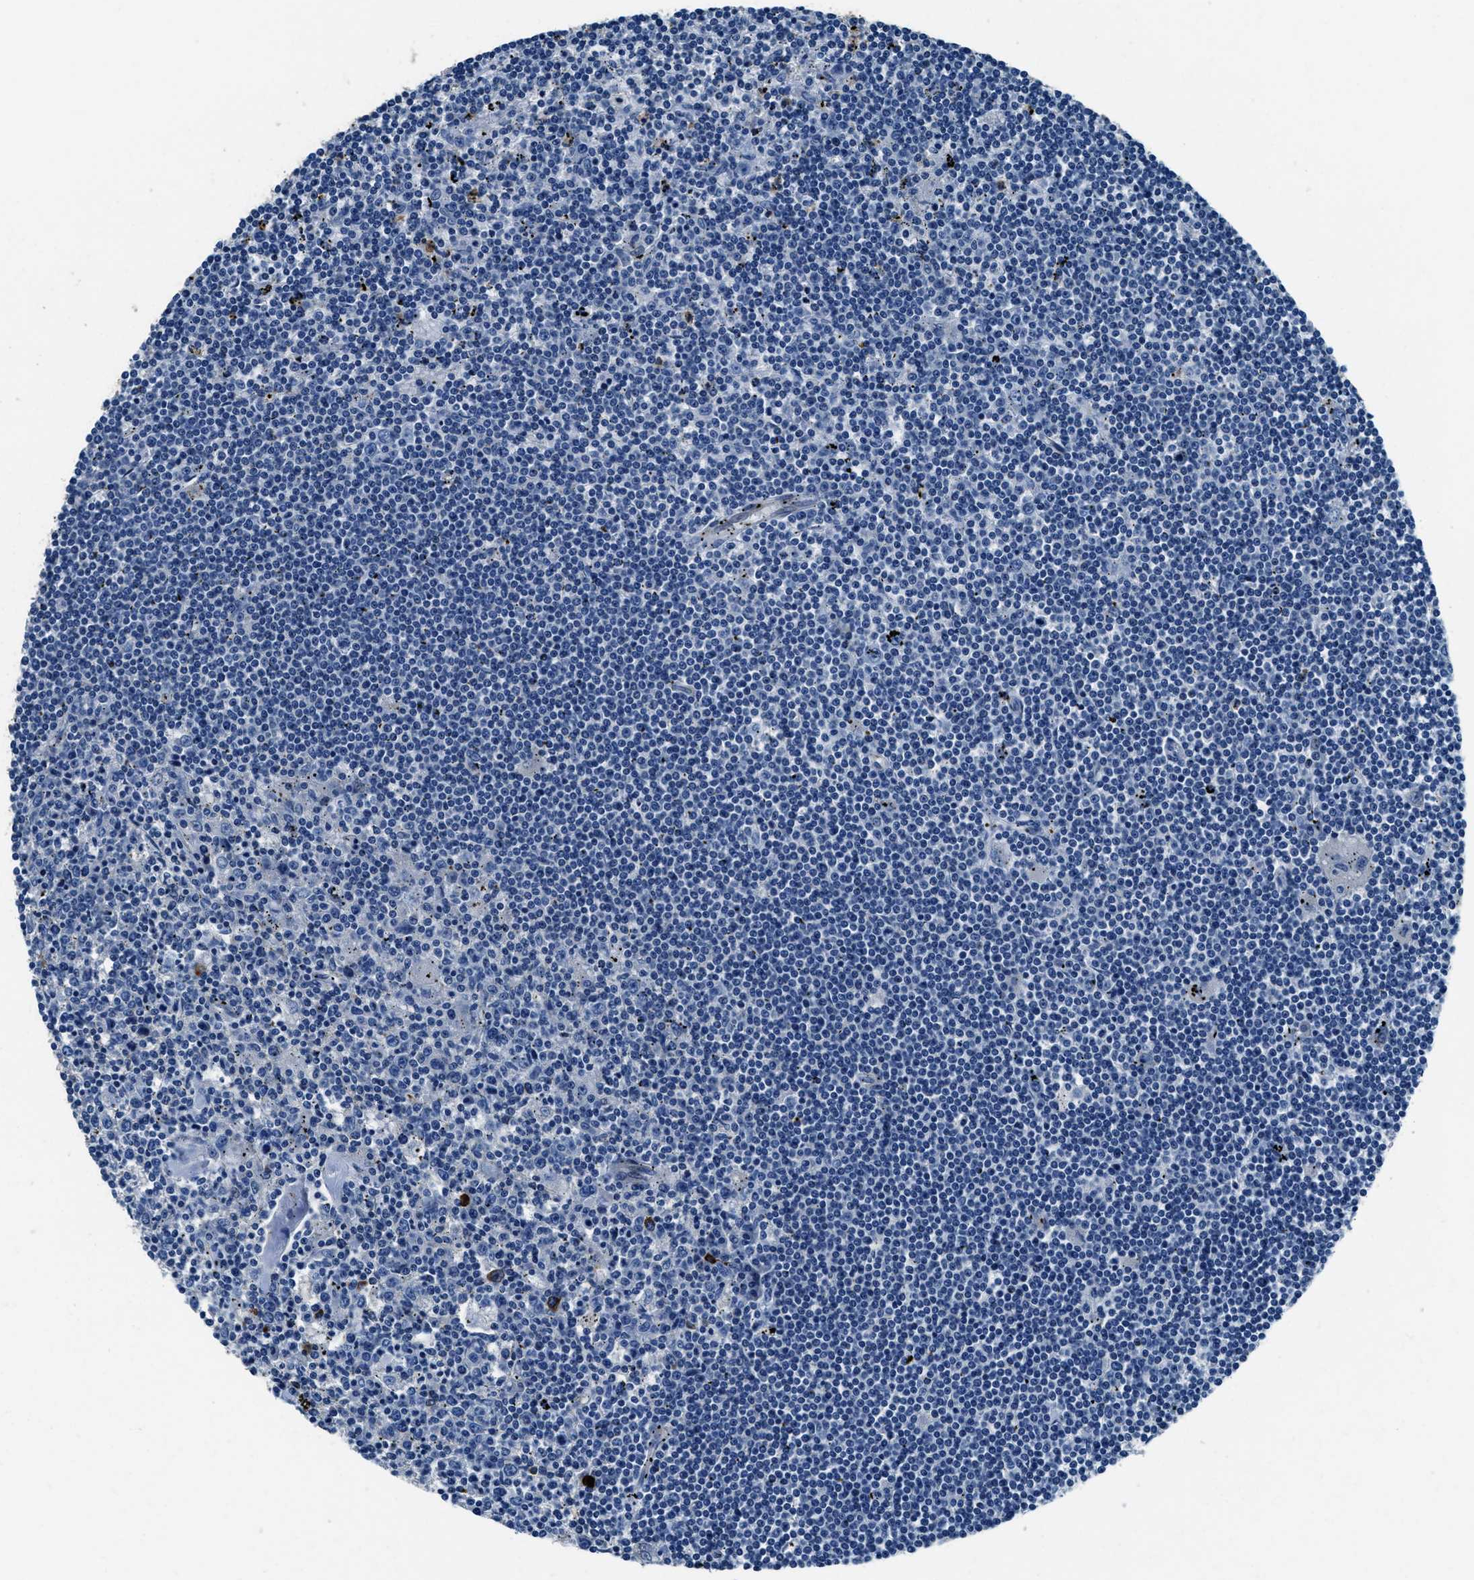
{"staining": {"intensity": "negative", "quantity": "none", "location": "none"}, "tissue": "lymphoma", "cell_type": "Tumor cells", "image_type": "cancer", "snomed": [{"axis": "morphology", "description": "Malignant lymphoma, non-Hodgkin's type, Low grade"}, {"axis": "topography", "description": "Spleen"}], "caption": "DAB immunohistochemical staining of lymphoma reveals no significant expression in tumor cells.", "gene": "TMEM186", "patient": {"sex": "male", "age": 76}}